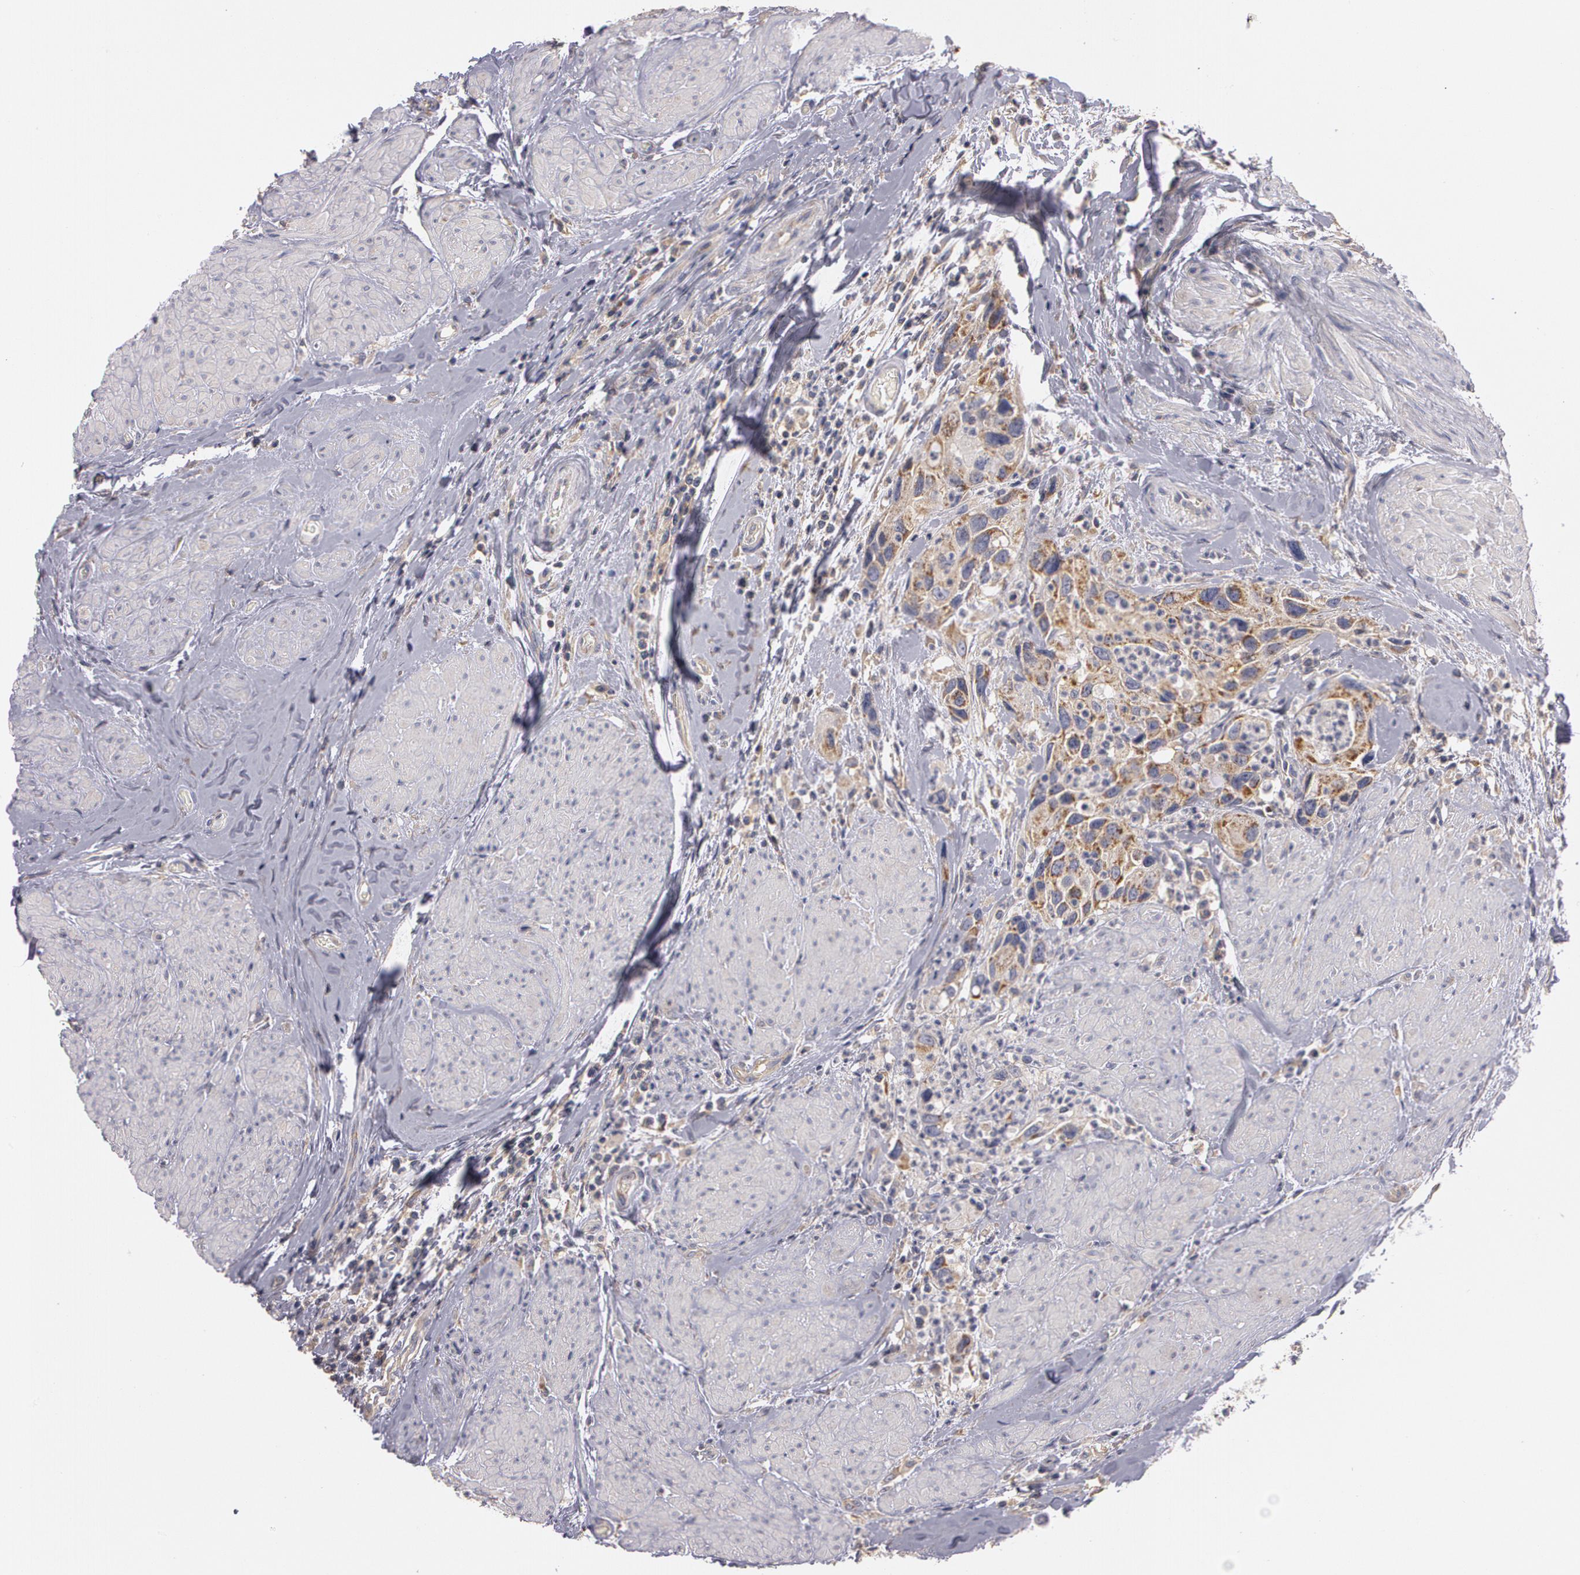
{"staining": {"intensity": "moderate", "quantity": "25%-75%", "location": "cytoplasmic/membranous"}, "tissue": "urothelial cancer", "cell_type": "Tumor cells", "image_type": "cancer", "snomed": [{"axis": "morphology", "description": "Urothelial carcinoma, High grade"}, {"axis": "topography", "description": "Urinary bladder"}], "caption": "Immunohistochemistry (IHC) micrograph of urothelial carcinoma (high-grade) stained for a protein (brown), which demonstrates medium levels of moderate cytoplasmic/membranous expression in approximately 25%-75% of tumor cells.", "gene": "NEK9", "patient": {"sex": "male", "age": 66}}